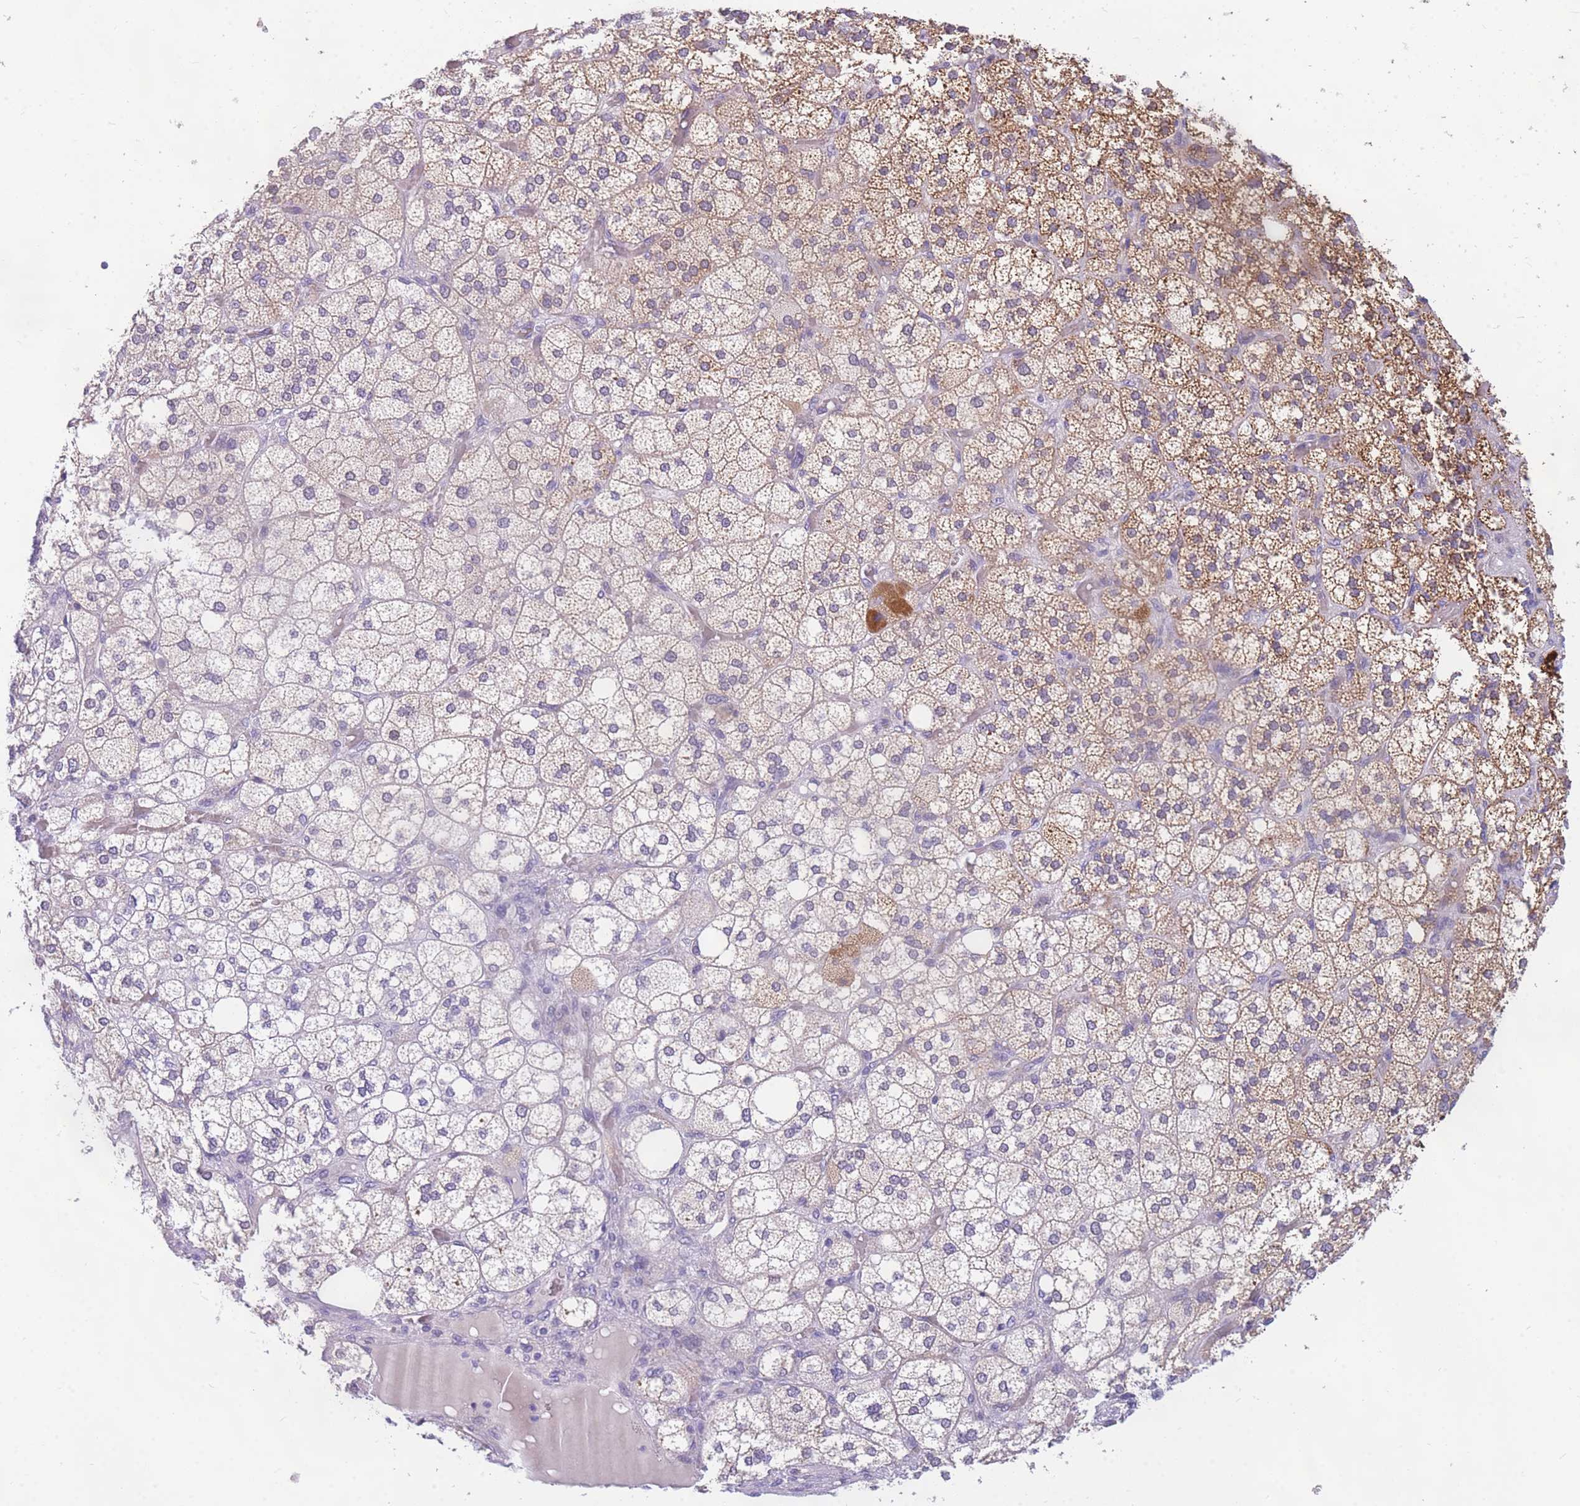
{"staining": {"intensity": "strong", "quantity": "25%-75%", "location": "cytoplasmic/membranous"}, "tissue": "adrenal gland", "cell_type": "Glandular cells", "image_type": "normal", "snomed": [{"axis": "morphology", "description": "Normal tissue, NOS"}, {"axis": "topography", "description": "Adrenal gland"}], "caption": "Immunohistochemical staining of unremarkable human adrenal gland shows high levels of strong cytoplasmic/membranous expression in approximately 25%-75% of glandular cells.", "gene": "DDX49", "patient": {"sex": "male", "age": 61}}